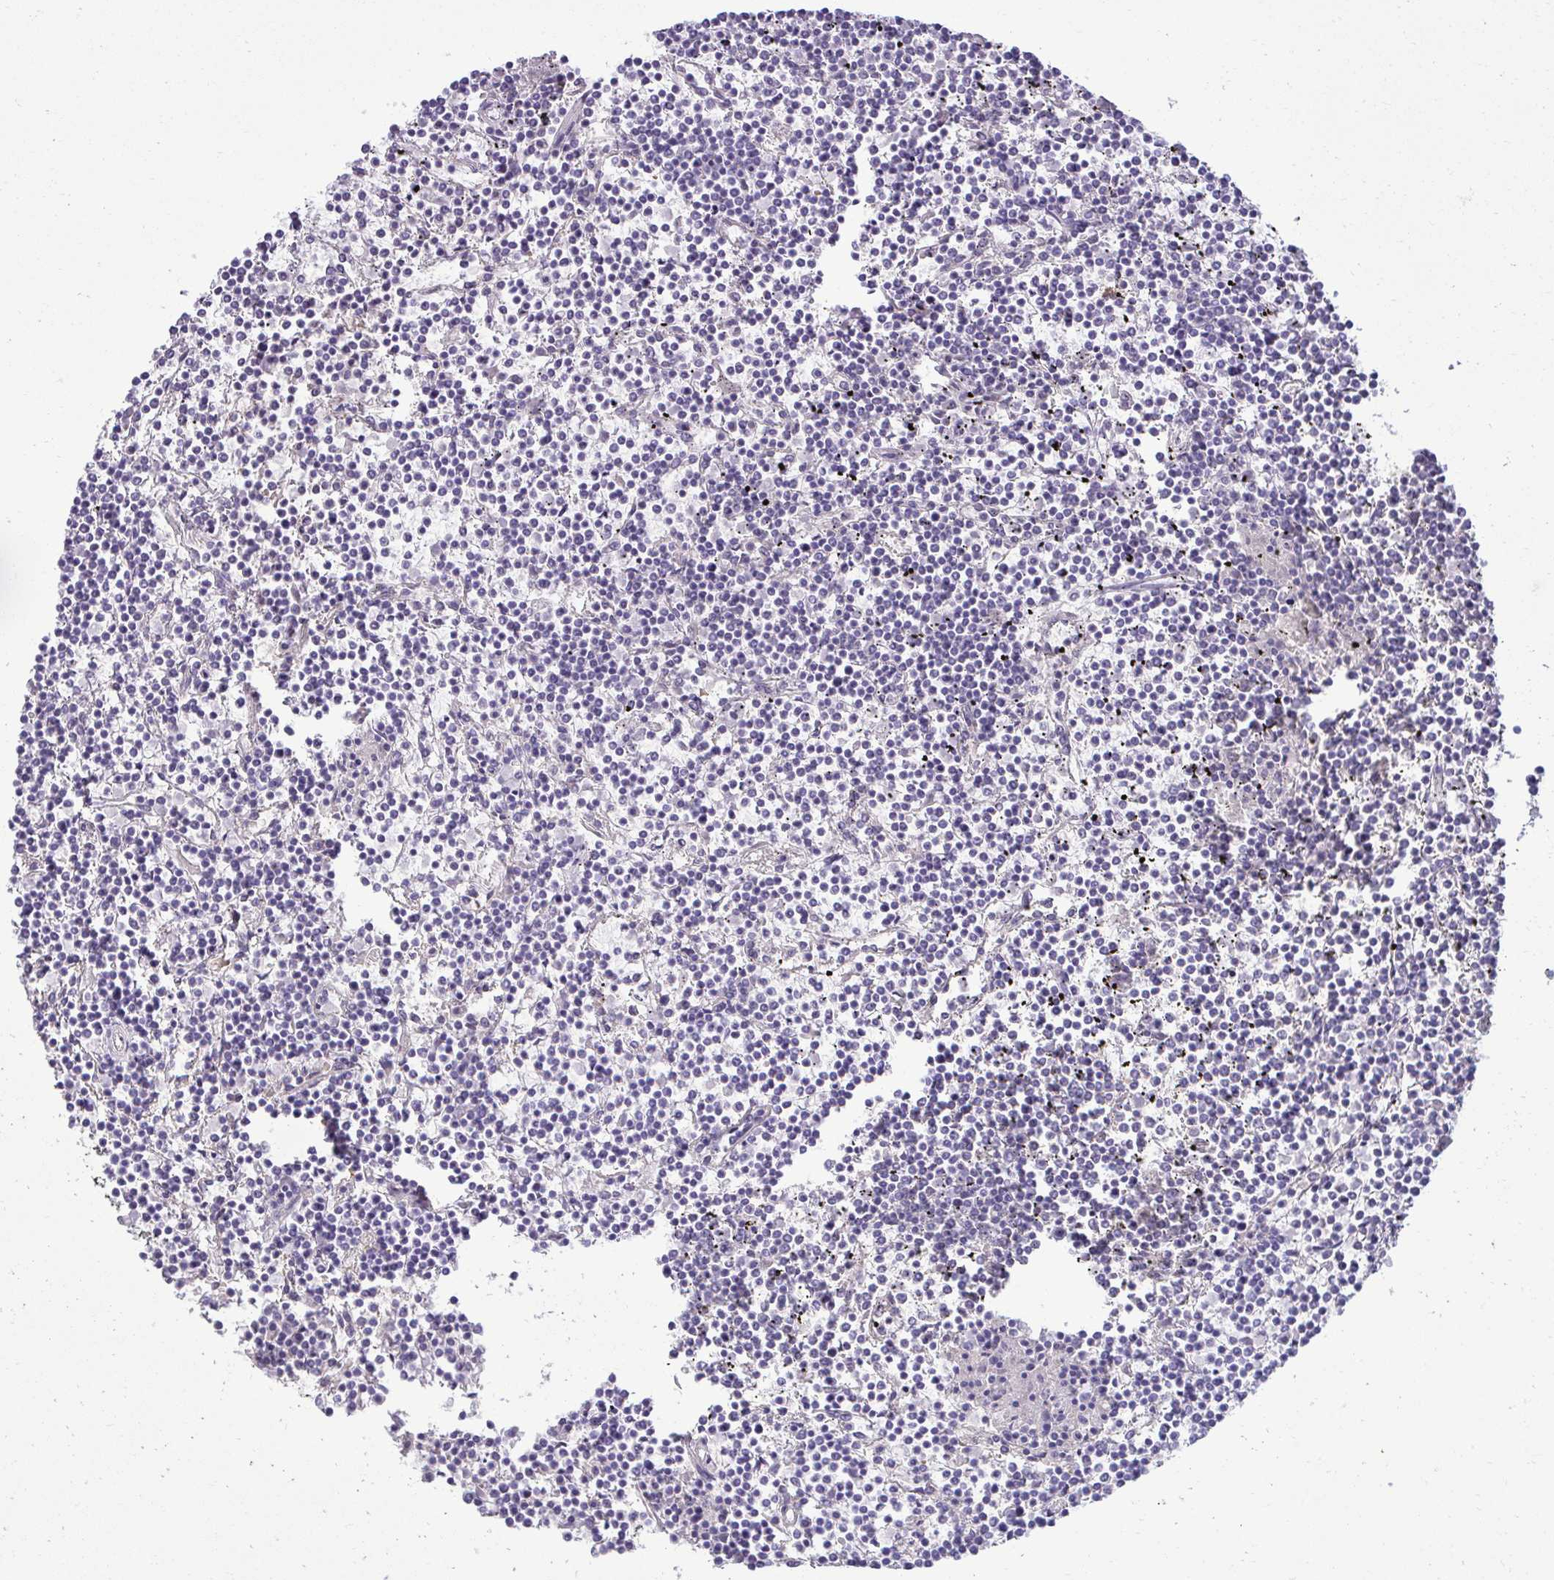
{"staining": {"intensity": "negative", "quantity": "none", "location": "none"}, "tissue": "lymphoma", "cell_type": "Tumor cells", "image_type": "cancer", "snomed": [{"axis": "morphology", "description": "Malignant lymphoma, non-Hodgkin's type, Low grade"}, {"axis": "topography", "description": "Spleen"}], "caption": "This is a micrograph of immunohistochemistry (IHC) staining of lymphoma, which shows no staining in tumor cells.", "gene": "SLC30A3", "patient": {"sex": "female", "age": 19}}